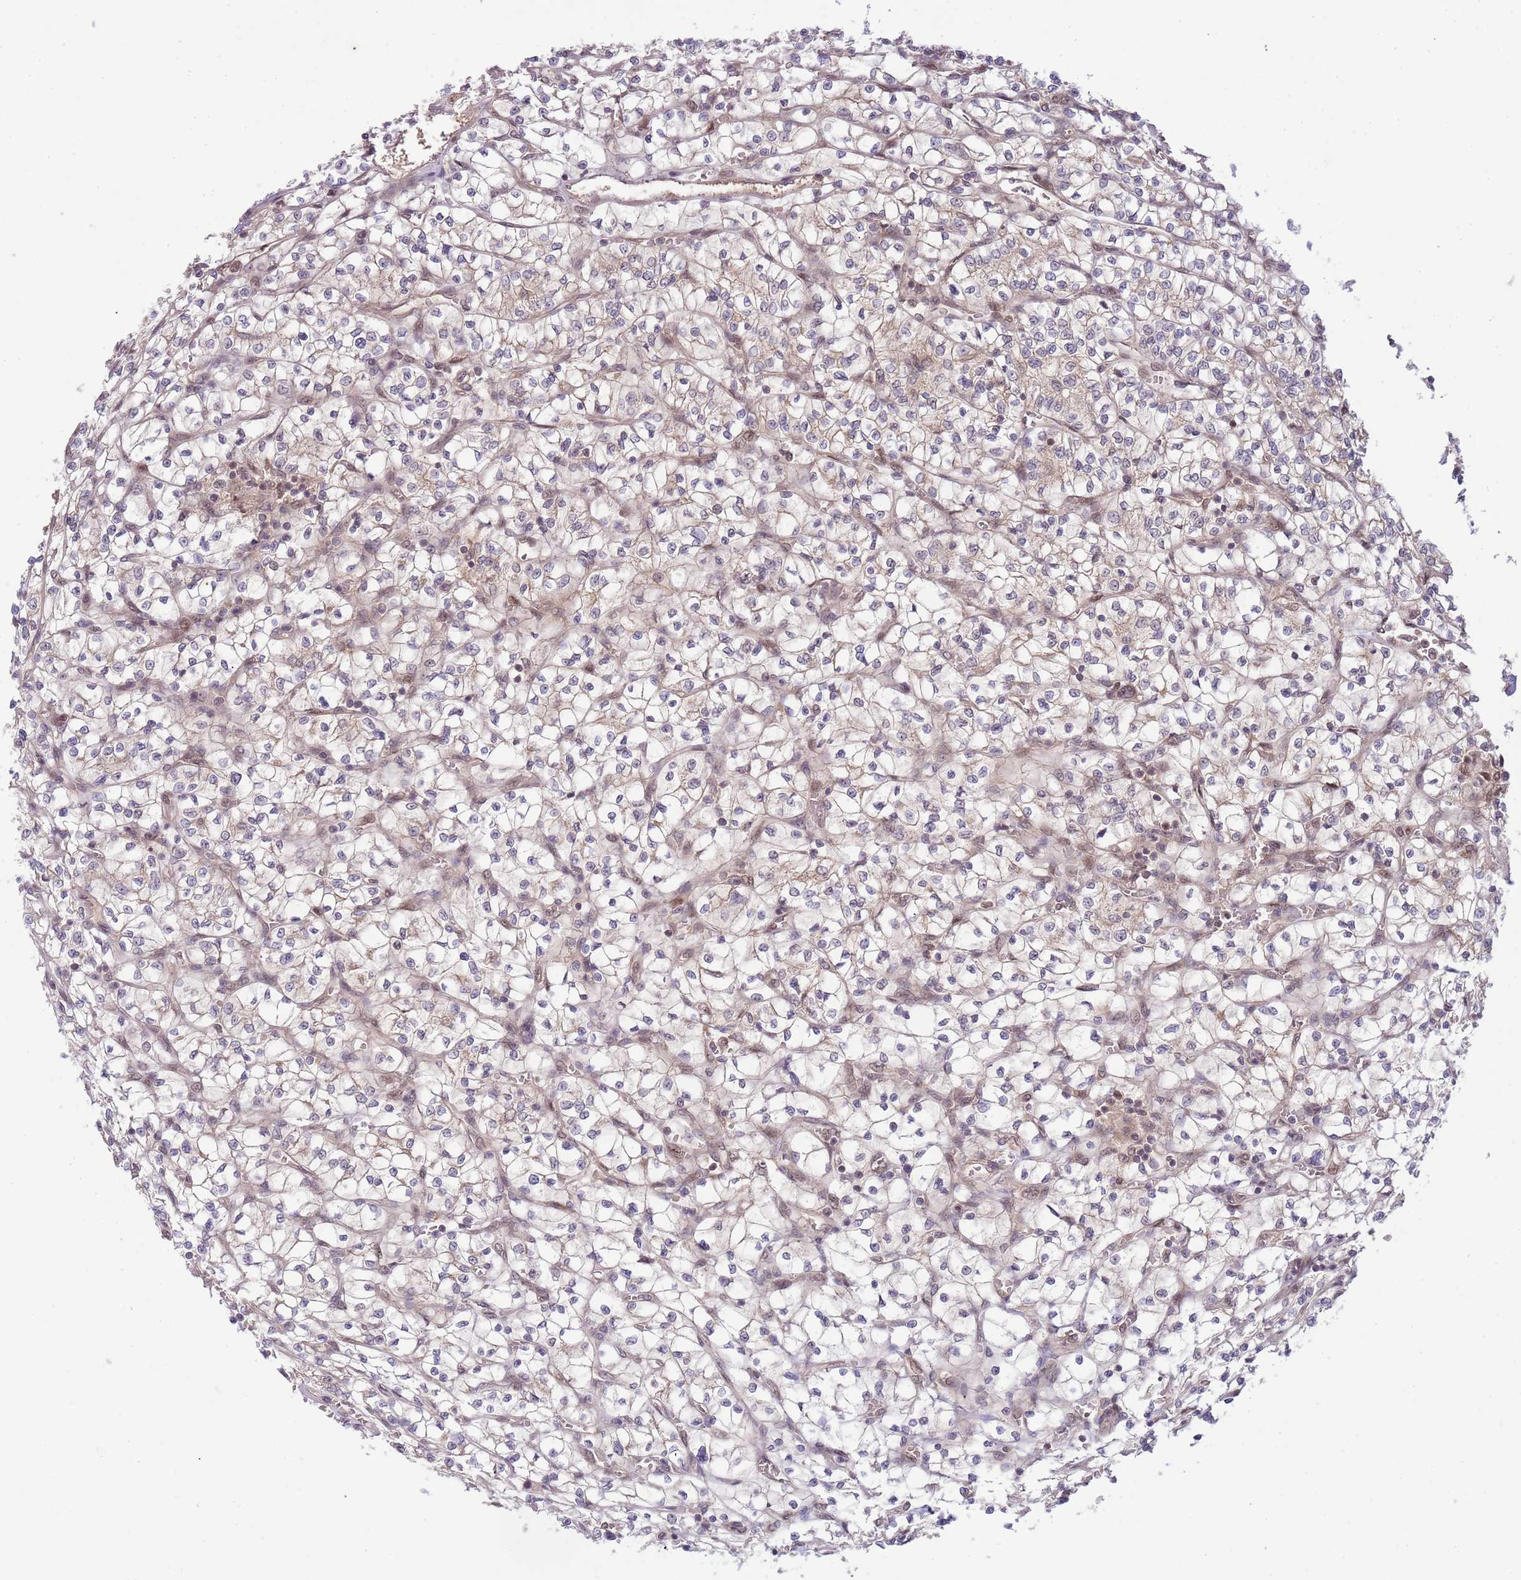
{"staining": {"intensity": "negative", "quantity": "none", "location": "none"}, "tissue": "renal cancer", "cell_type": "Tumor cells", "image_type": "cancer", "snomed": [{"axis": "morphology", "description": "Adenocarcinoma, NOS"}, {"axis": "topography", "description": "Kidney"}], "caption": "Immunohistochemistry of human adenocarcinoma (renal) shows no expression in tumor cells.", "gene": "CHD1", "patient": {"sex": "female", "age": 64}}